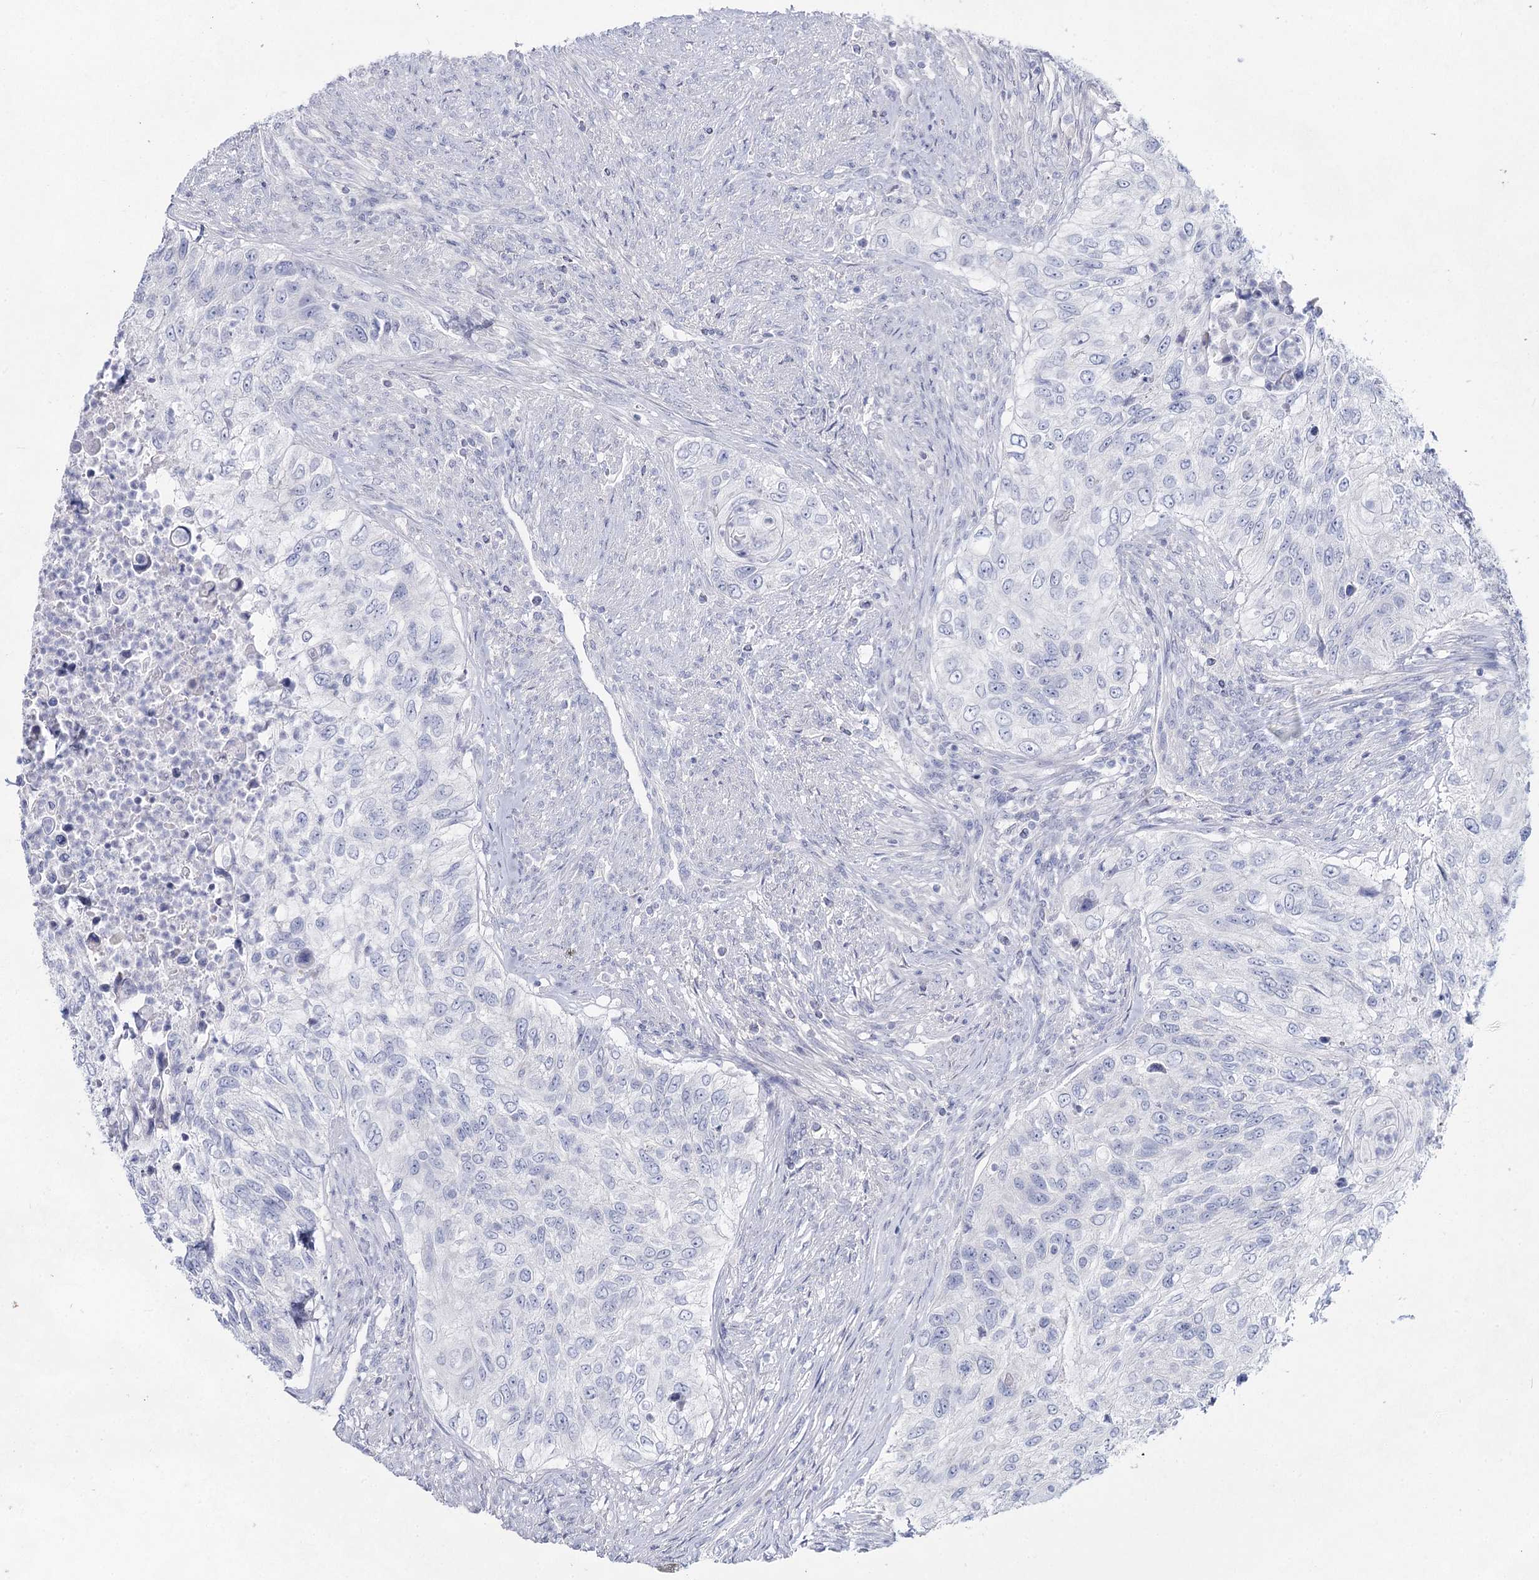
{"staining": {"intensity": "negative", "quantity": "none", "location": "none"}, "tissue": "urothelial cancer", "cell_type": "Tumor cells", "image_type": "cancer", "snomed": [{"axis": "morphology", "description": "Urothelial carcinoma, High grade"}, {"axis": "topography", "description": "Urinary bladder"}], "caption": "DAB immunohistochemical staining of human high-grade urothelial carcinoma shows no significant staining in tumor cells.", "gene": "SLC17A2", "patient": {"sex": "female", "age": 60}}